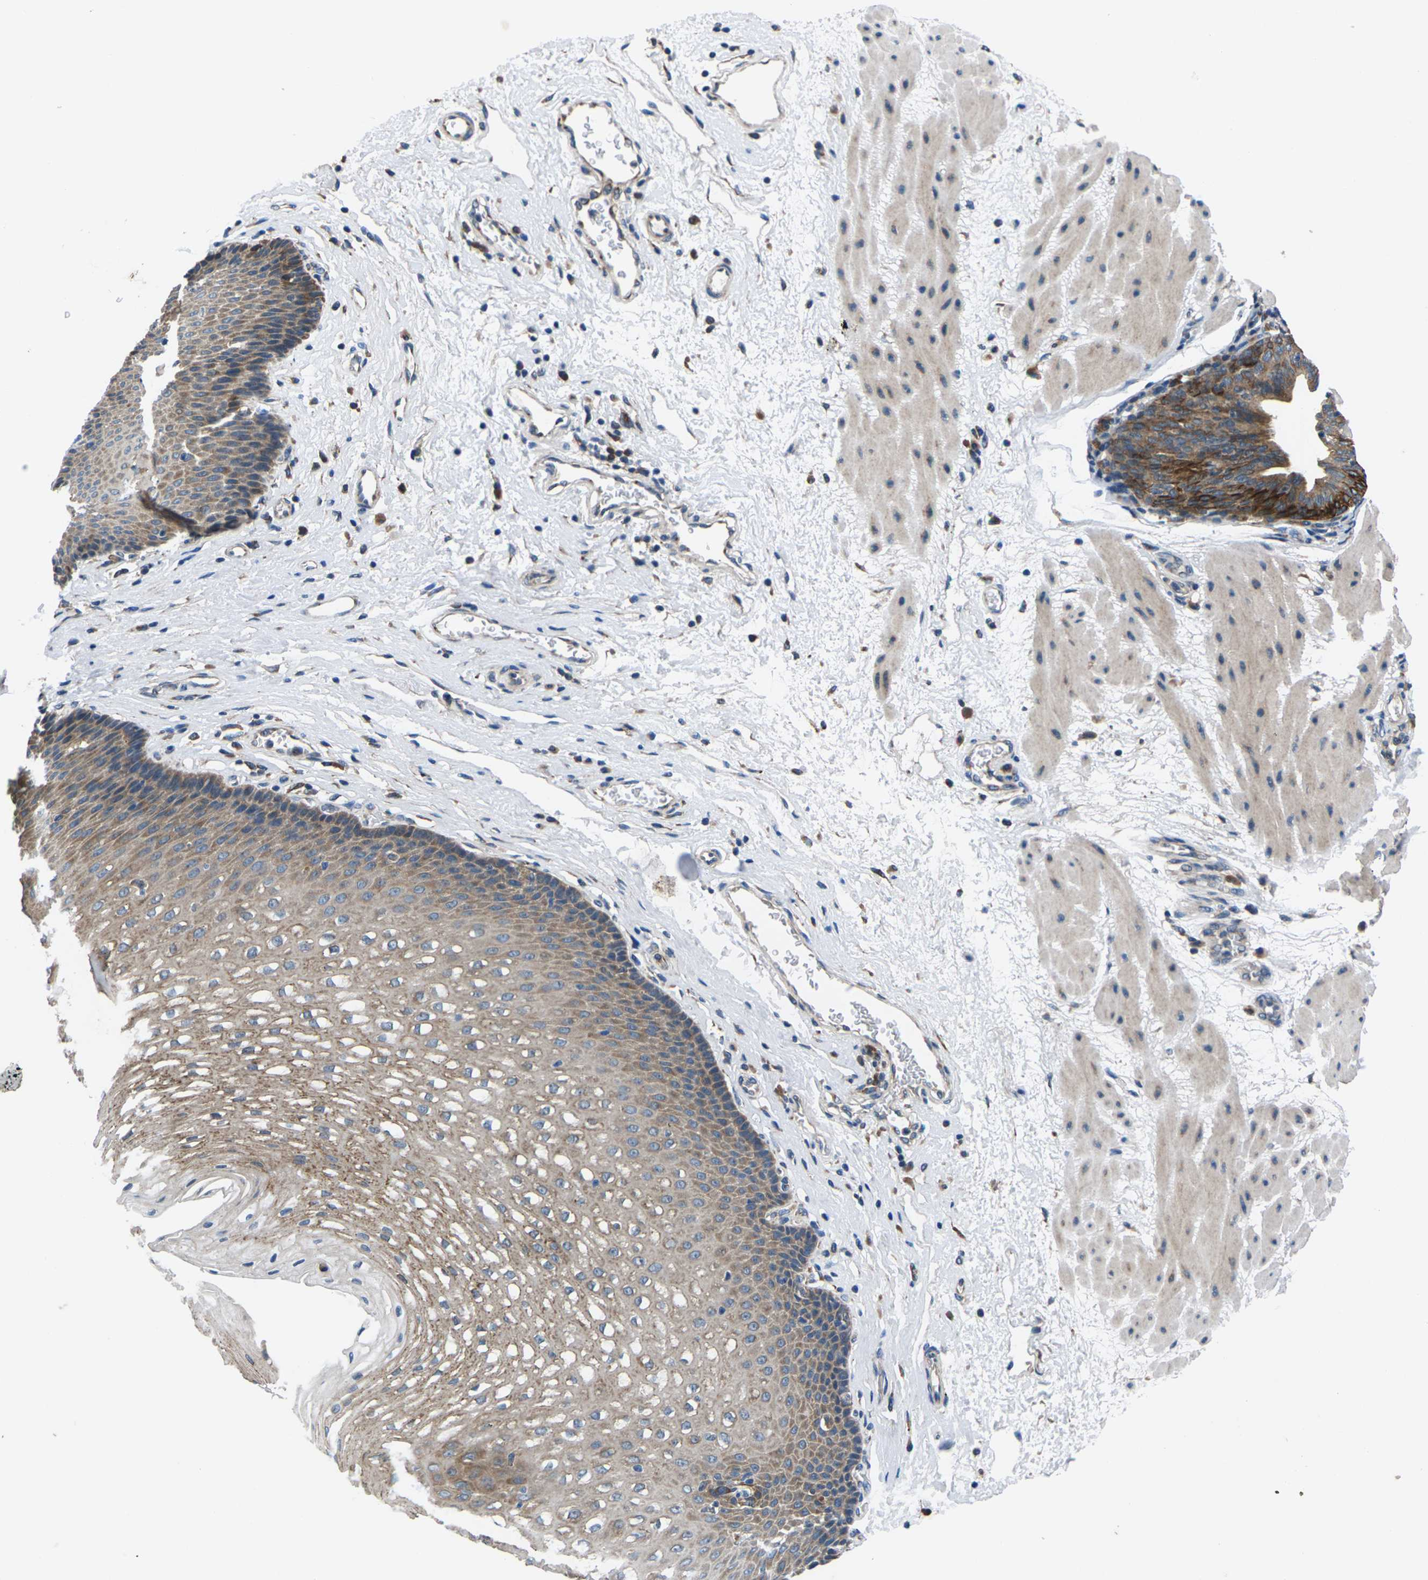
{"staining": {"intensity": "moderate", "quantity": ">75%", "location": "cytoplasmic/membranous"}, "tissue": "esophagus", "cell_type": "Squamous epithelial cells", "image_type": "normal", "snomed": [{"axis": "morphology", "description": "Normal tissue, NOS"}, {"axis": "topography", "description": "Esophagus"}], "caption": "Immunohistochemistry (IHC) (DAB (3,3'-diaminobenzidine)) staining of benign esophagus shows moderate cytoplasmic/membranous protein positivity in about >75% of squamous epithelial cells.", "gene": "GABRP", "patient": {"sex": "male", "age": 48}}